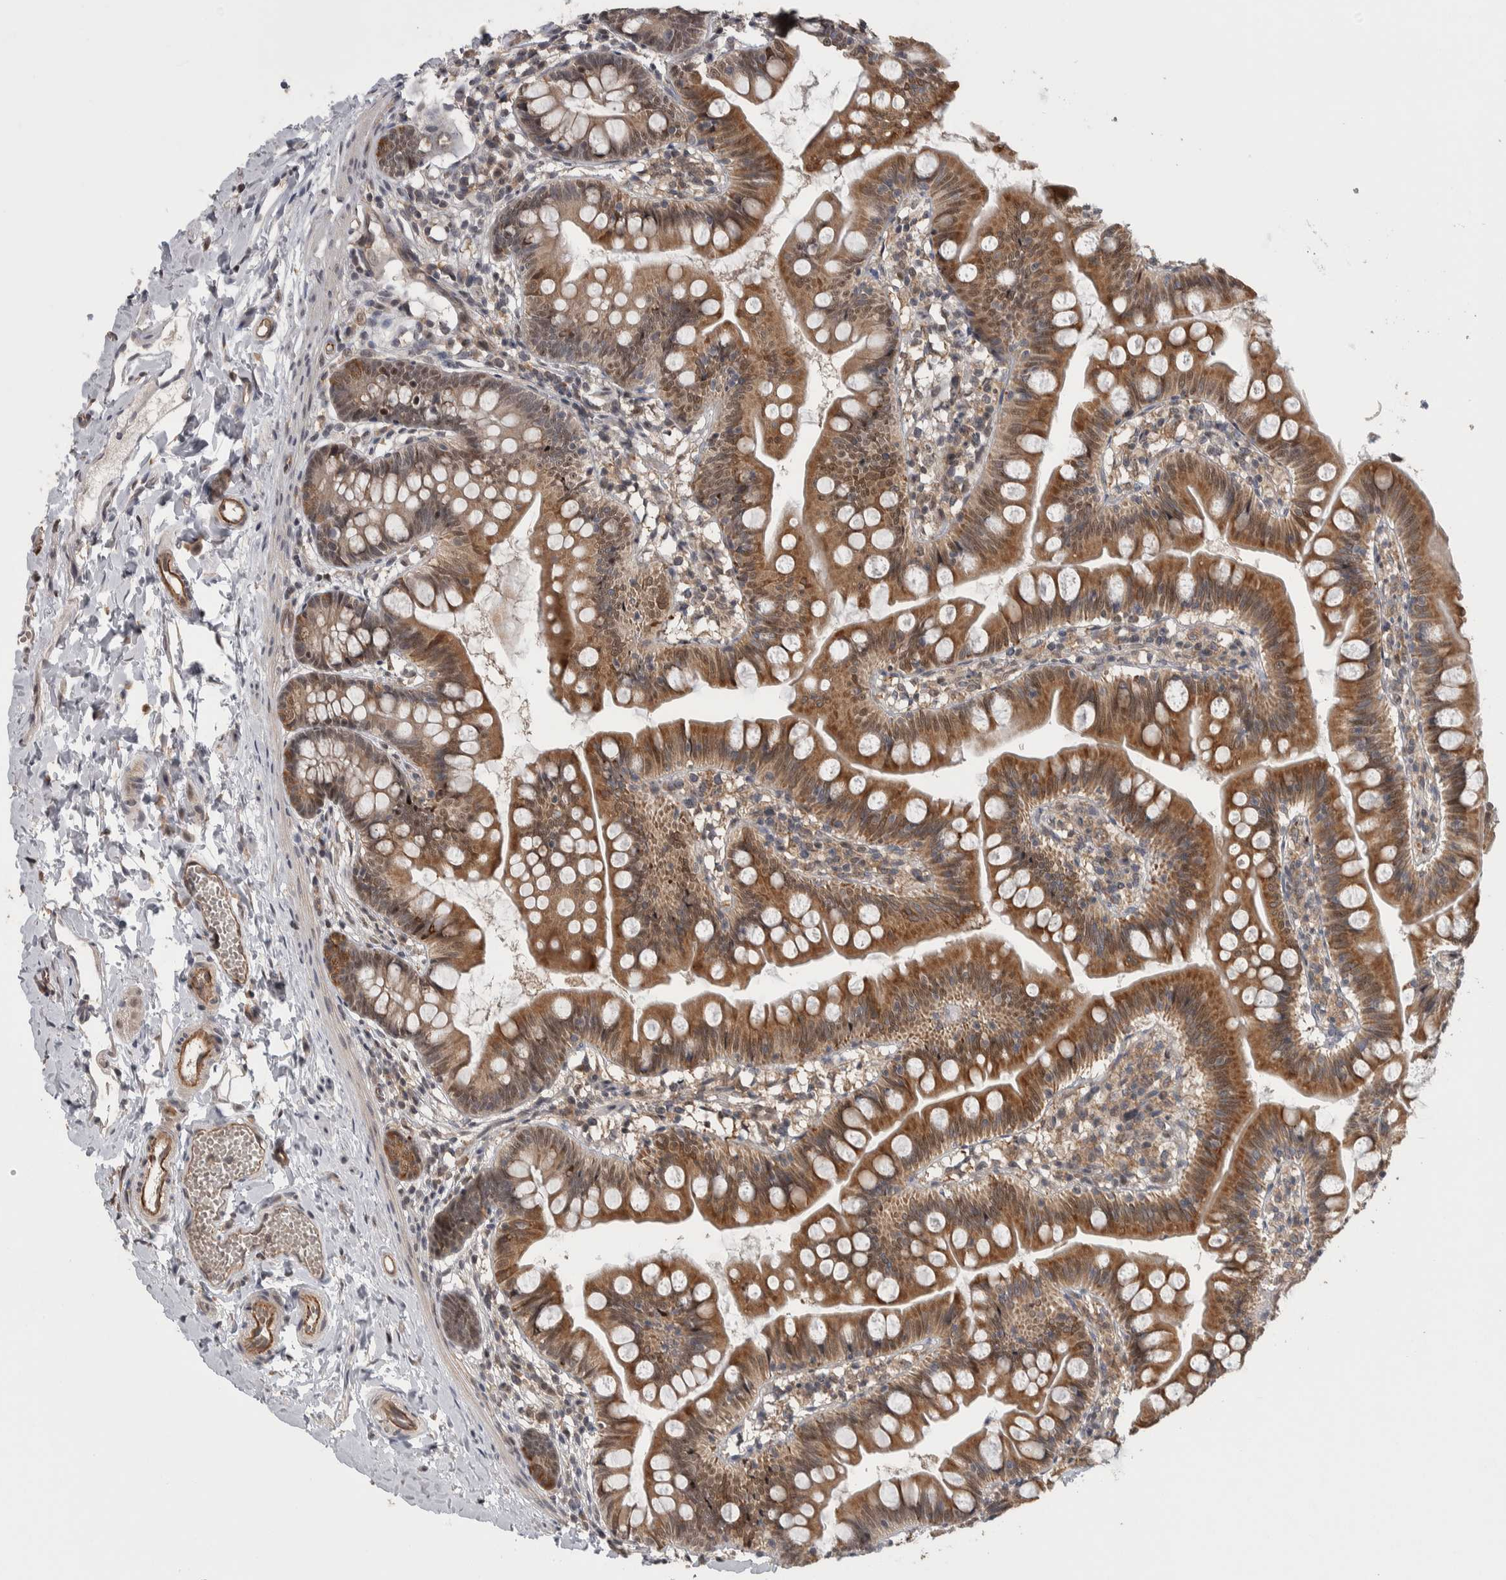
{"staining": {"intensity": "moderate", "quantity": ">75%", "location": "cytoplasmic/membranous"}, "tissue": "small intestine", "cell_type": "Glandular cells", "image_type": "normal", "snomed": [{"axis": "morphology", "description": "Normal tissue, NOS"}, {"axis": "topography", "description": "Small intestine"}], "caption": "High-power microscopy captured an immunohistochemistry (IHC) micrograph of benign small intestine, revealing moderate cytoplasmic/membranous staining in approximately >75% of glandular cells.", "gene": "PRDM4", "patient": {"sex": "male", "age": 7}}